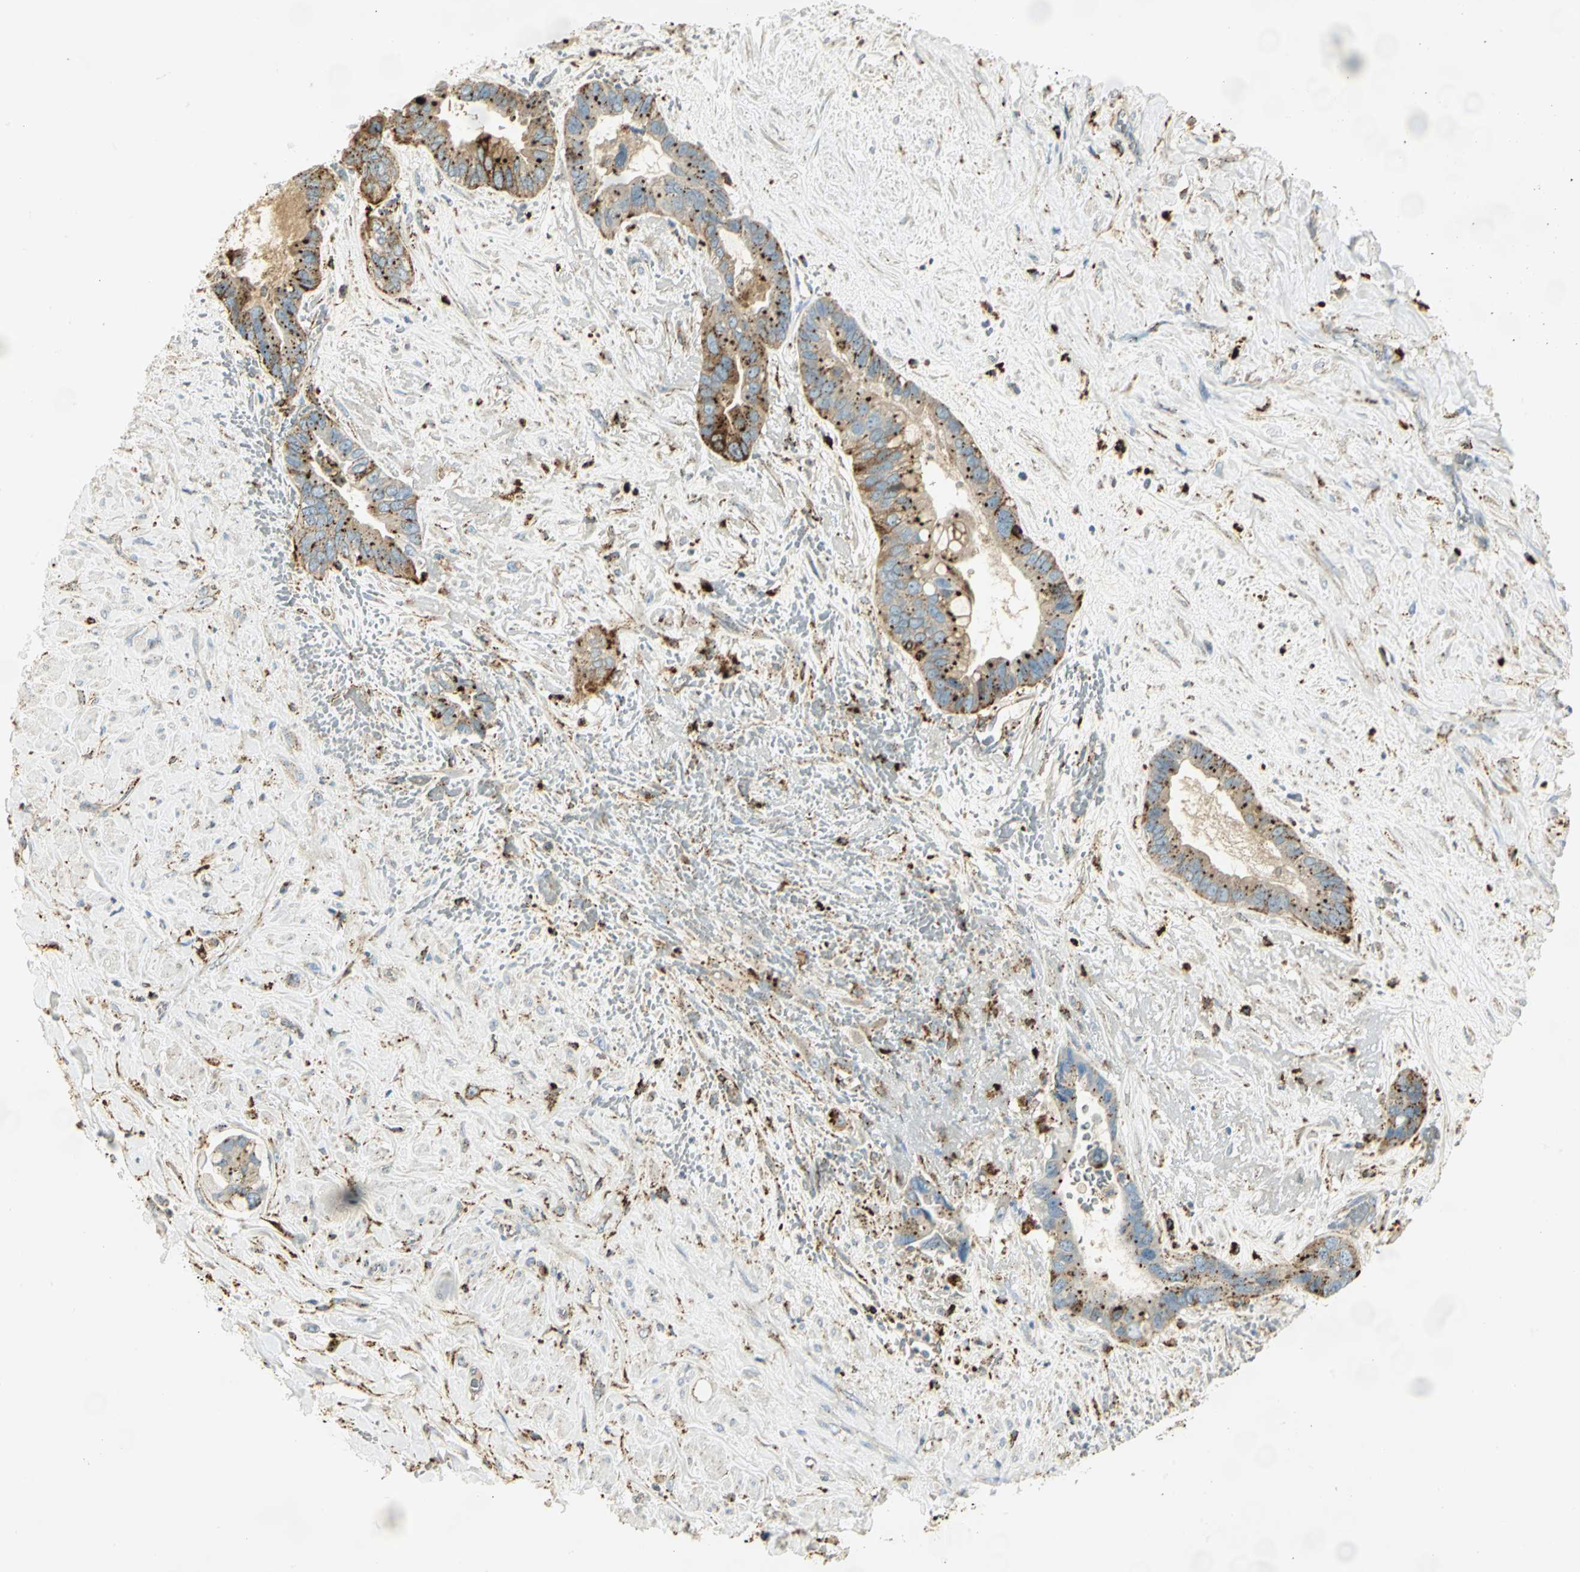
{"staining": {"intensity": "moderate", "quantity": "25%-75%", "location": "cytoplasmic/membranous"}, "tissue": "liver cancer", "cell_type": "Tumor cells", "image_type": "cancer", "snomed": [{"axis": "morphology", "description": "Cholangiocarcinoma"}, {"axis": "topography", "description": "Liver"}], "caption": "This micrograph reveals immunohistochemistry staining of cholangiocarcinoma (liver), with medium moderate cytoplasmic/membranous staining in approximately 25%-75% of tumor cells.", "gene": "ARSA", "patient": {"sex": "female", "age": 65}}